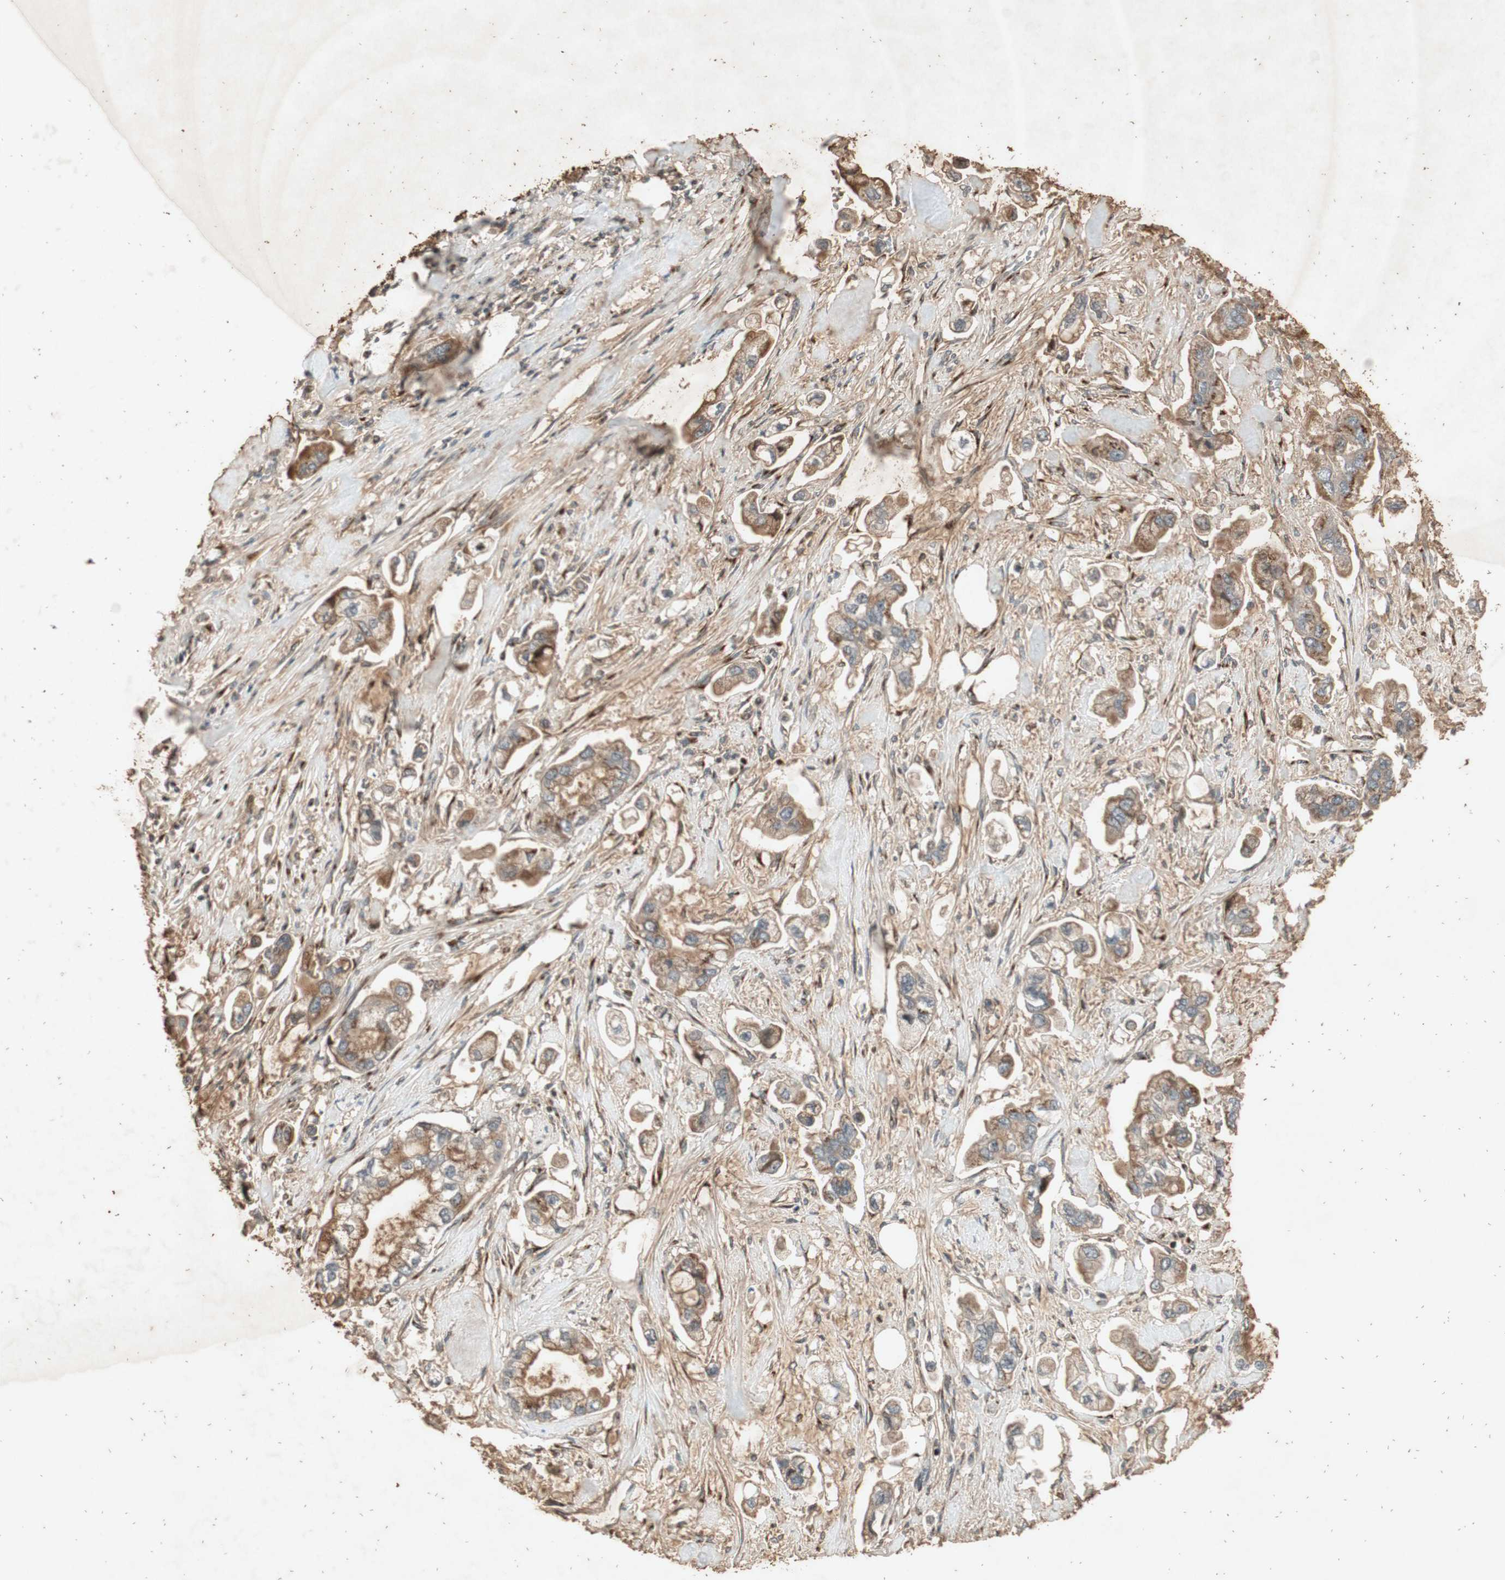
{"staining": {"intensity": "weak", "quantity": ">75%", "location": "cytoplasmic/membranous"}, "tissue": "stomach cancer", "cell_type": "Tumor cells", "image_type": "cancer", "snomed": [{"axis": "morphology", "description": "Adenocarcinoma, NOS"}, {"axis": "topography", "description": "Stomach"}], "caption": "Adenocarcinoma (stomach) stained with a protein marker displays weak staining in tumor cells.", "gene": "NEO1", "patient": {"sex": "male", "age": 62}}